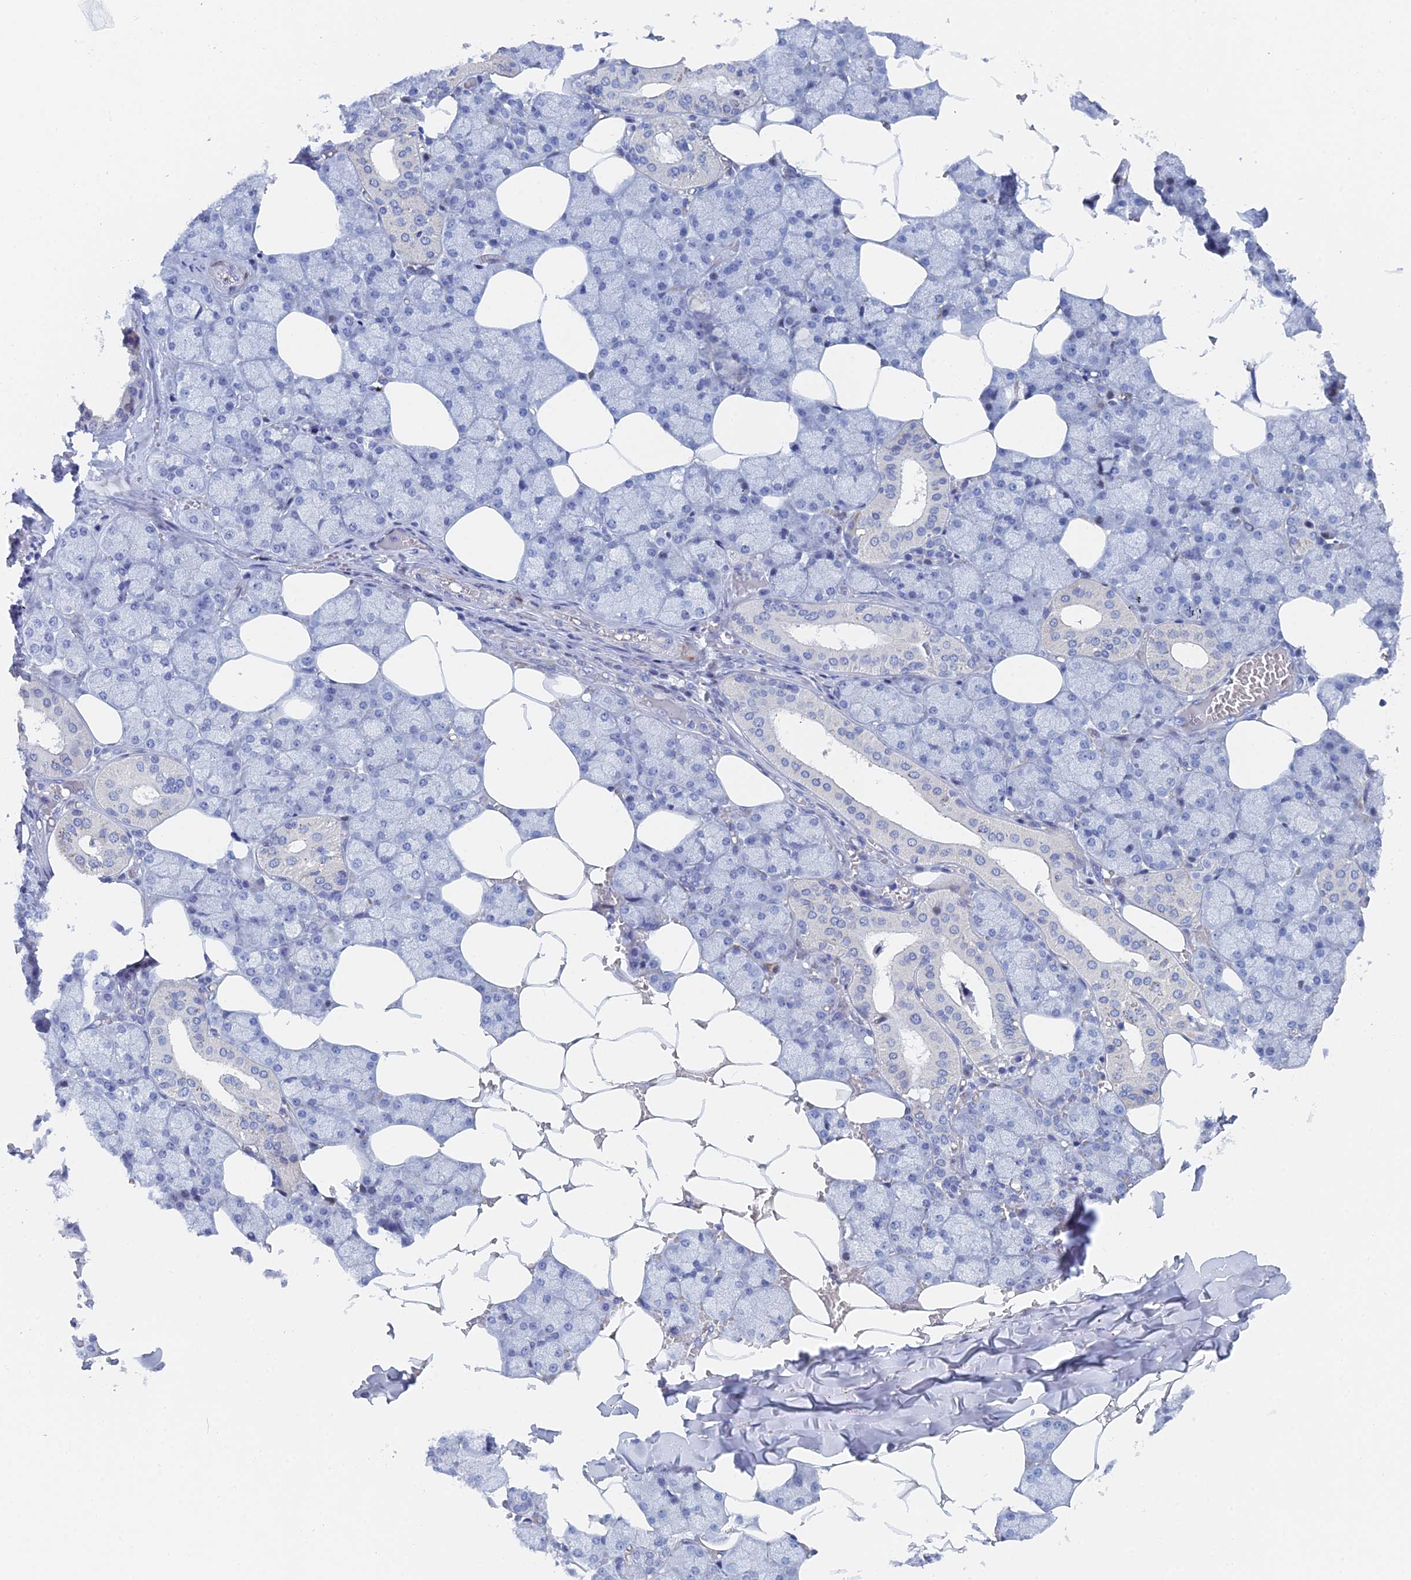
{"staining": {"intensity": "negative", "quantity": "none", "location": "none"}, "tissue": "salivary gland", "cell_type": "Glandular cells", "image_type": "normal", "snomed": [{"axis": "morphology", "description": "Normal tissue, NOS"}, {"axis": "topography", "description": "Salivary gland"}], "caption": "The histopathology image shows no staining of glandular cells in benign salivary gland. (DAB (3,3'-diaminobenzidine) immunohistochemistry (IHC) visualized using brightfield microscopy, high magnification).", "gene": "DRGX", "patient": {"sex": "male", "age": 62}}